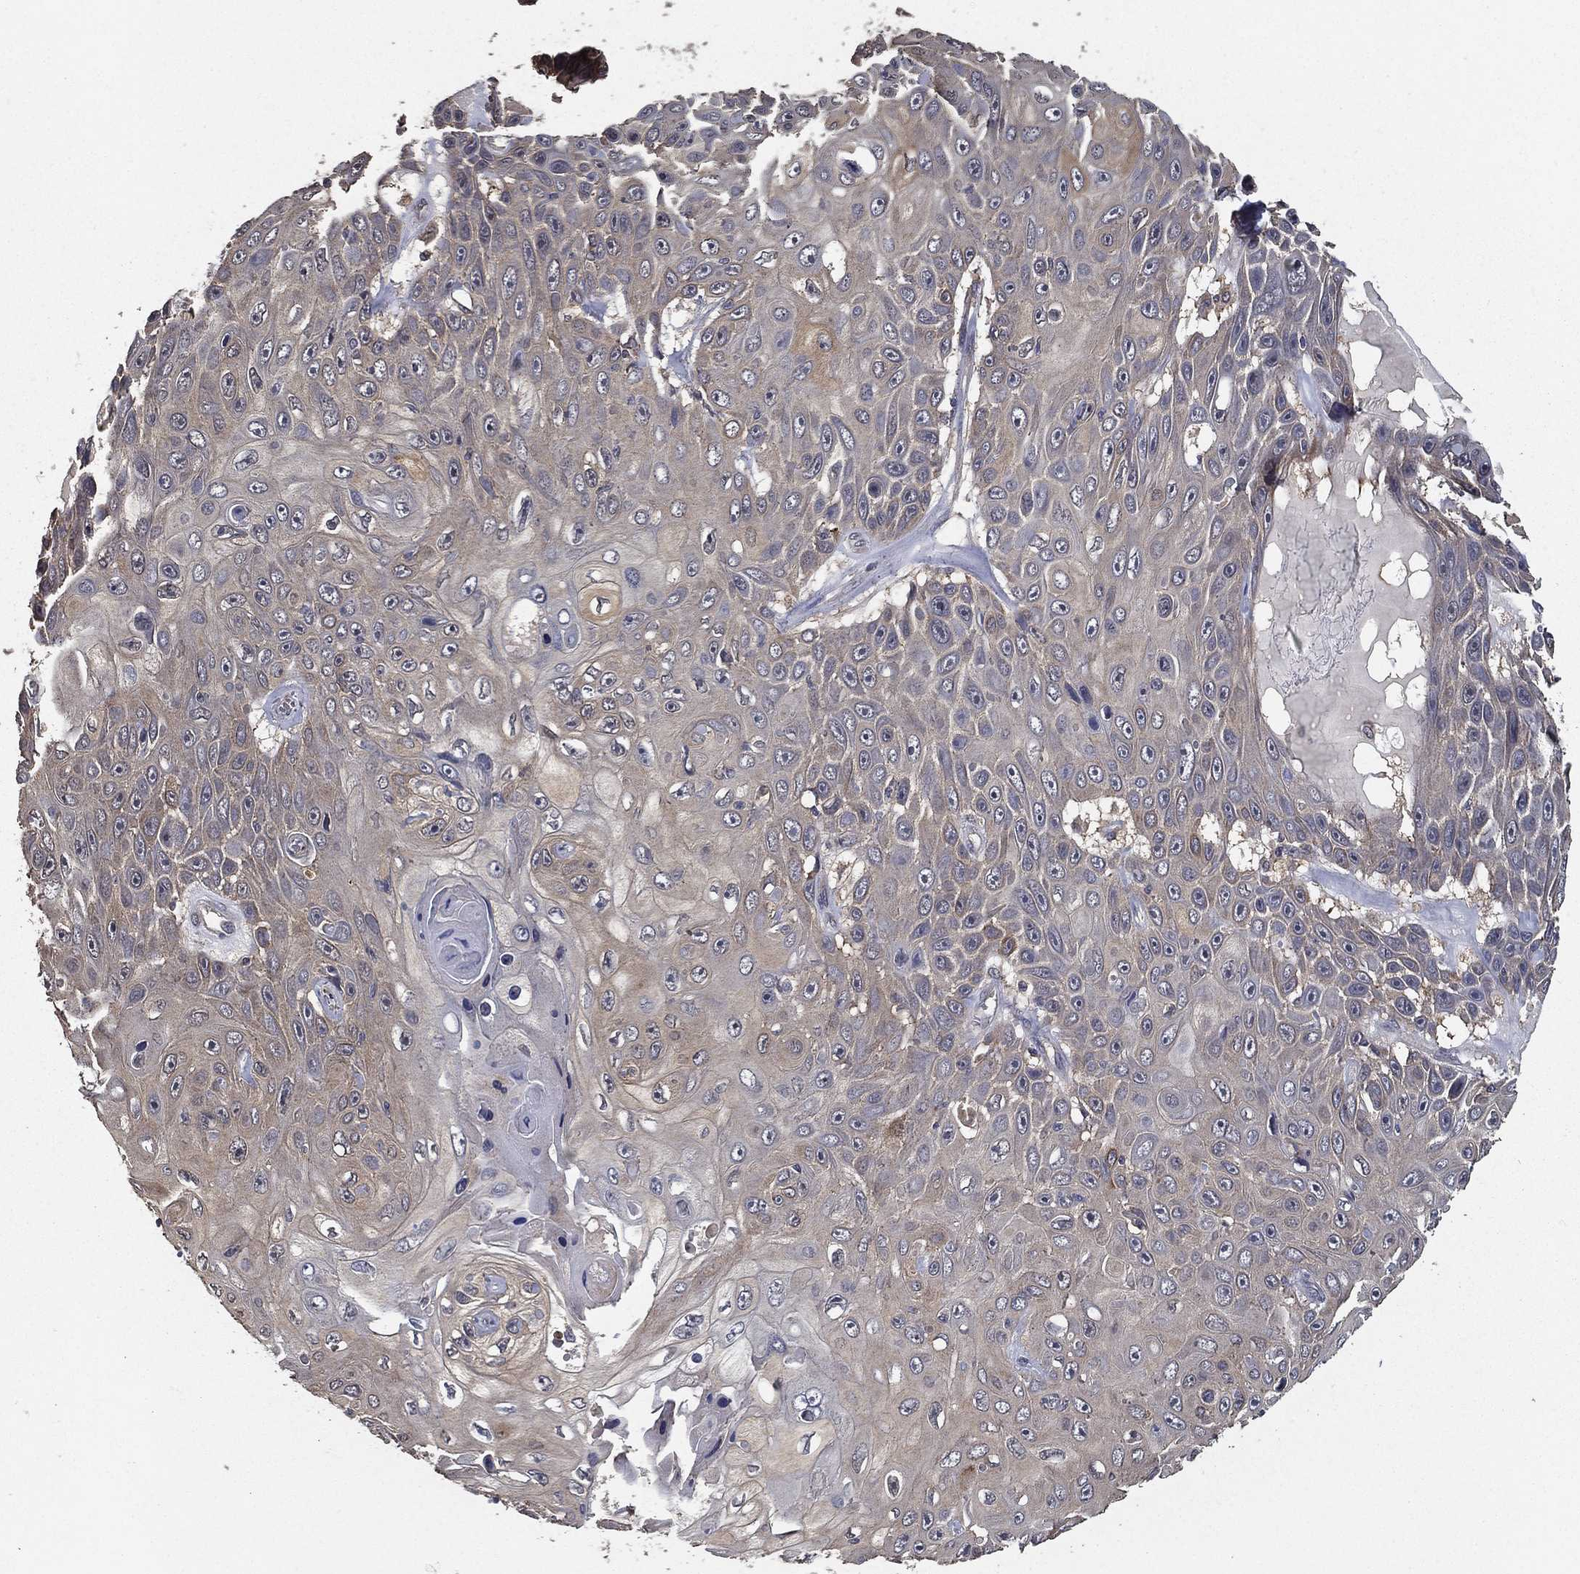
{"staining": {"intensity": "weak", "quantity": "<25%", "location": "cytoplasmic/membranous"}, "tissue": "skin cancer", "cell_type": "Tumor cells", "image_type": "cancer", "snomed": [{"axis": "morphology", "description": "Squamous cell carcinoma, NOS"}, {"axis": "topography", "description": "Skin"}], "caption": "IHC image of human skin squamous cell carcinoma stained for a protein (brown), which reveals no staining in tumor cells.", "gene": "PCNT", "patient": {"sex": "male", "age": 82}}